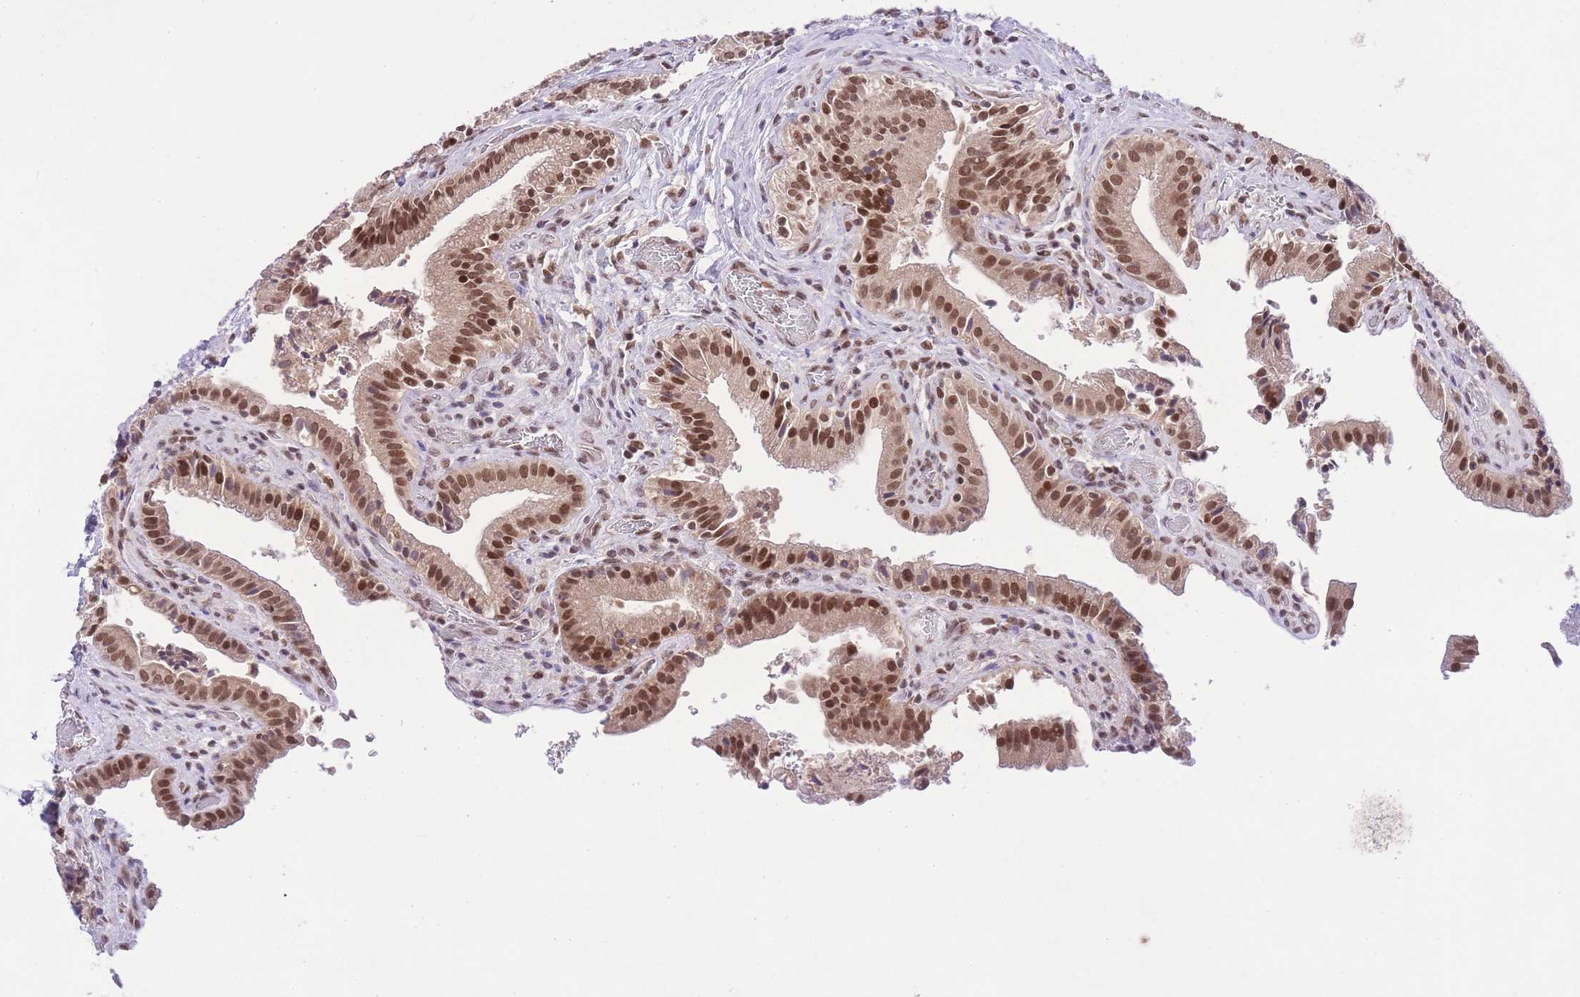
{"staining": {"intensity": "moderate", "quantity": ">75%", "location": "cytoplasmic/membranous,nuclear"}, "tissue": "gallbladder", "cell_type": "Glandular cells", "image_type": "normal", "snomed": [{"axis": "morphology", "description": "Normal tissue, NOS"}, {"axis": "topography", "description": "Gallbladder"}], "caption": "This is a histology image of immunohistochemistry (IHC) staining of benign gallbladder, which shows moderate staining in the cytoplasmic/membranous,nuclear of glandular cells.", "gene": "TMED3", "patient": {"sex": "male", "age": 24}}